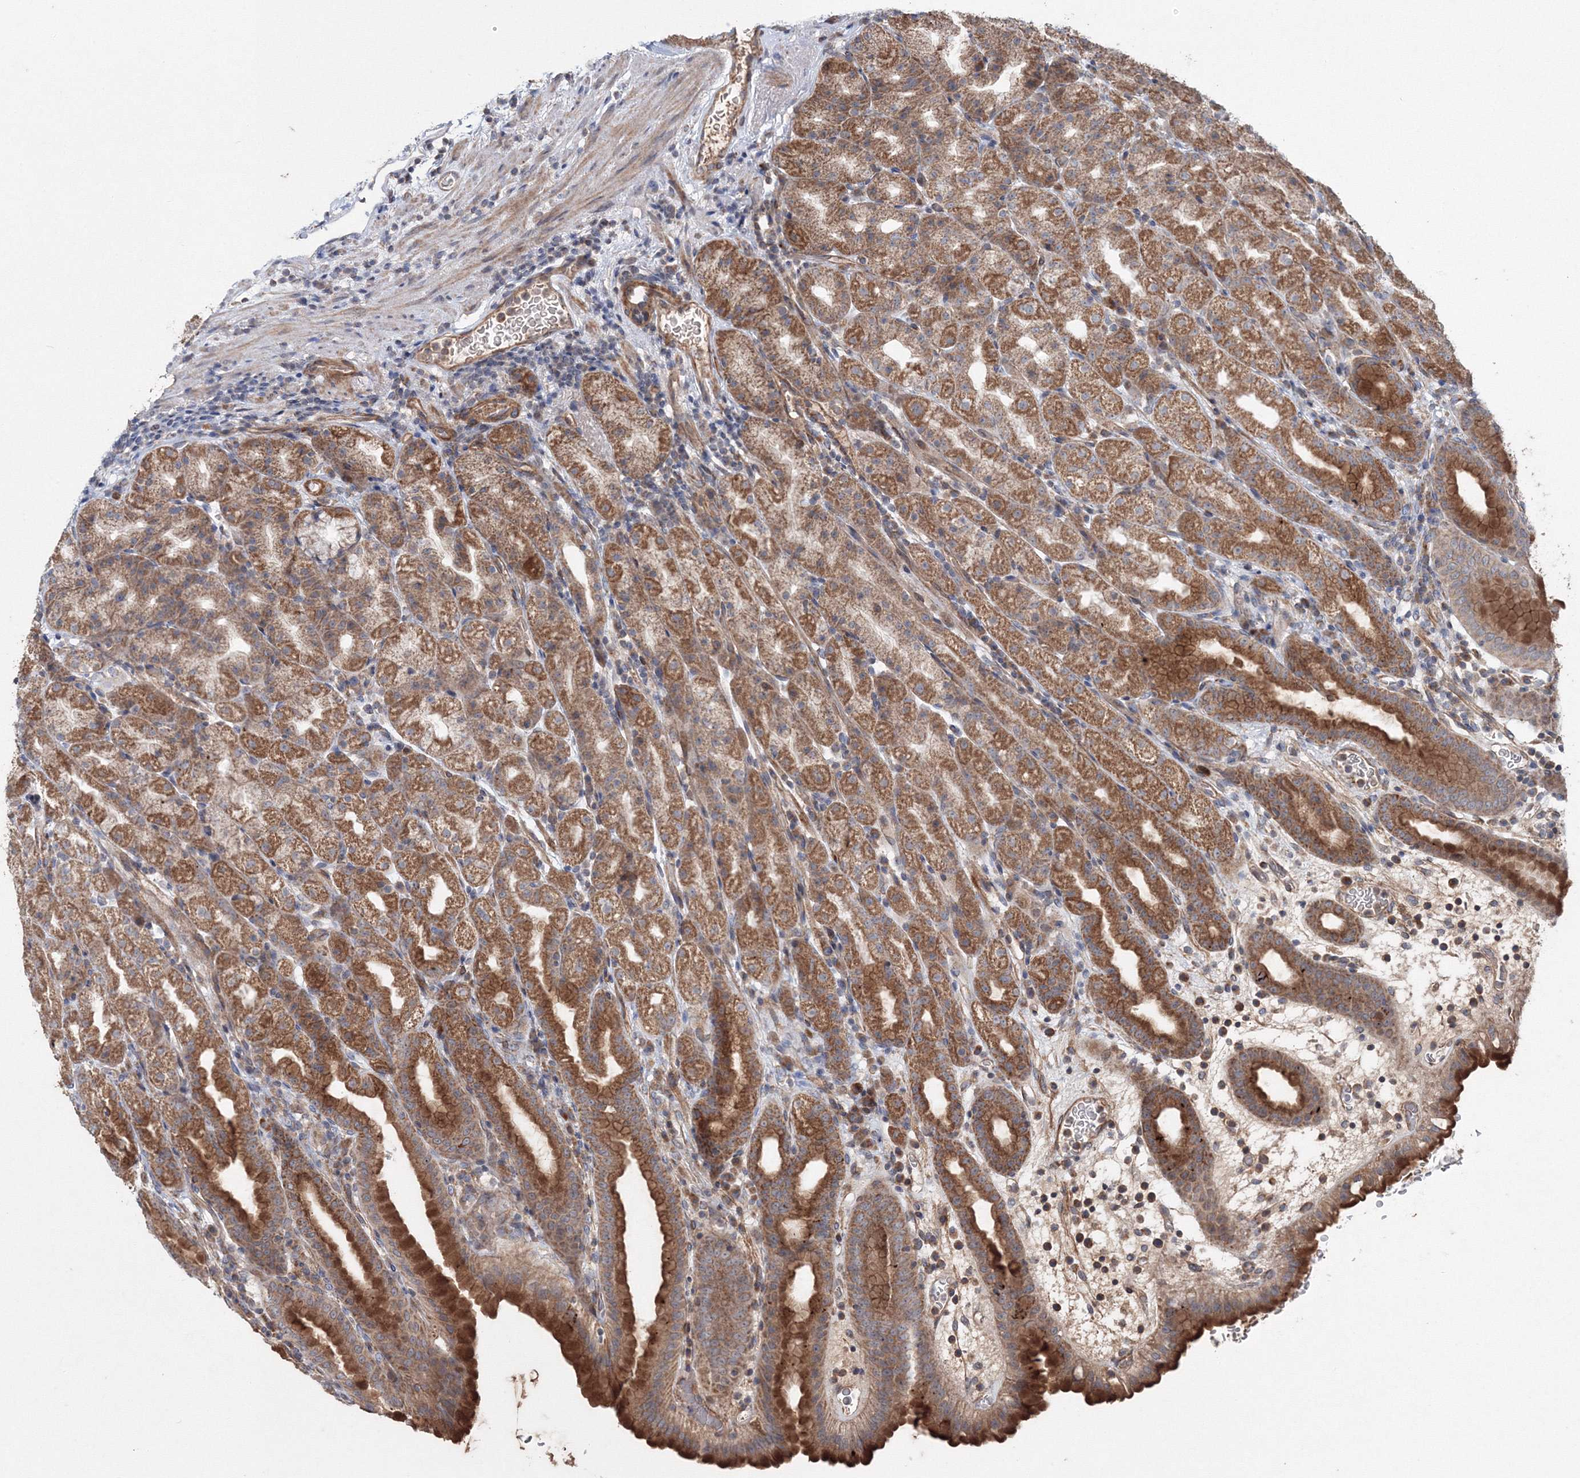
{"staining": {"intensity": "moderate", "quantity": ">75%", "location": "cytoplasmic/membranous"}, "tissue": "stomach", "cell_type": "Glandular cells", "image_type": "normal", "snomed": [{"axis": "morphology", "description": "Normal tissue, NOS"}, {"axis": "topography", "description": "Stomach, upper"}], "caption": "Stomach was stained to show a protein in brown. There is medium levels of moderate cytoplasmic/membranous positivity in about >75% of glandular cells.", "gene": "NOA1", "patient": {"sex": "male", "age": 68}}